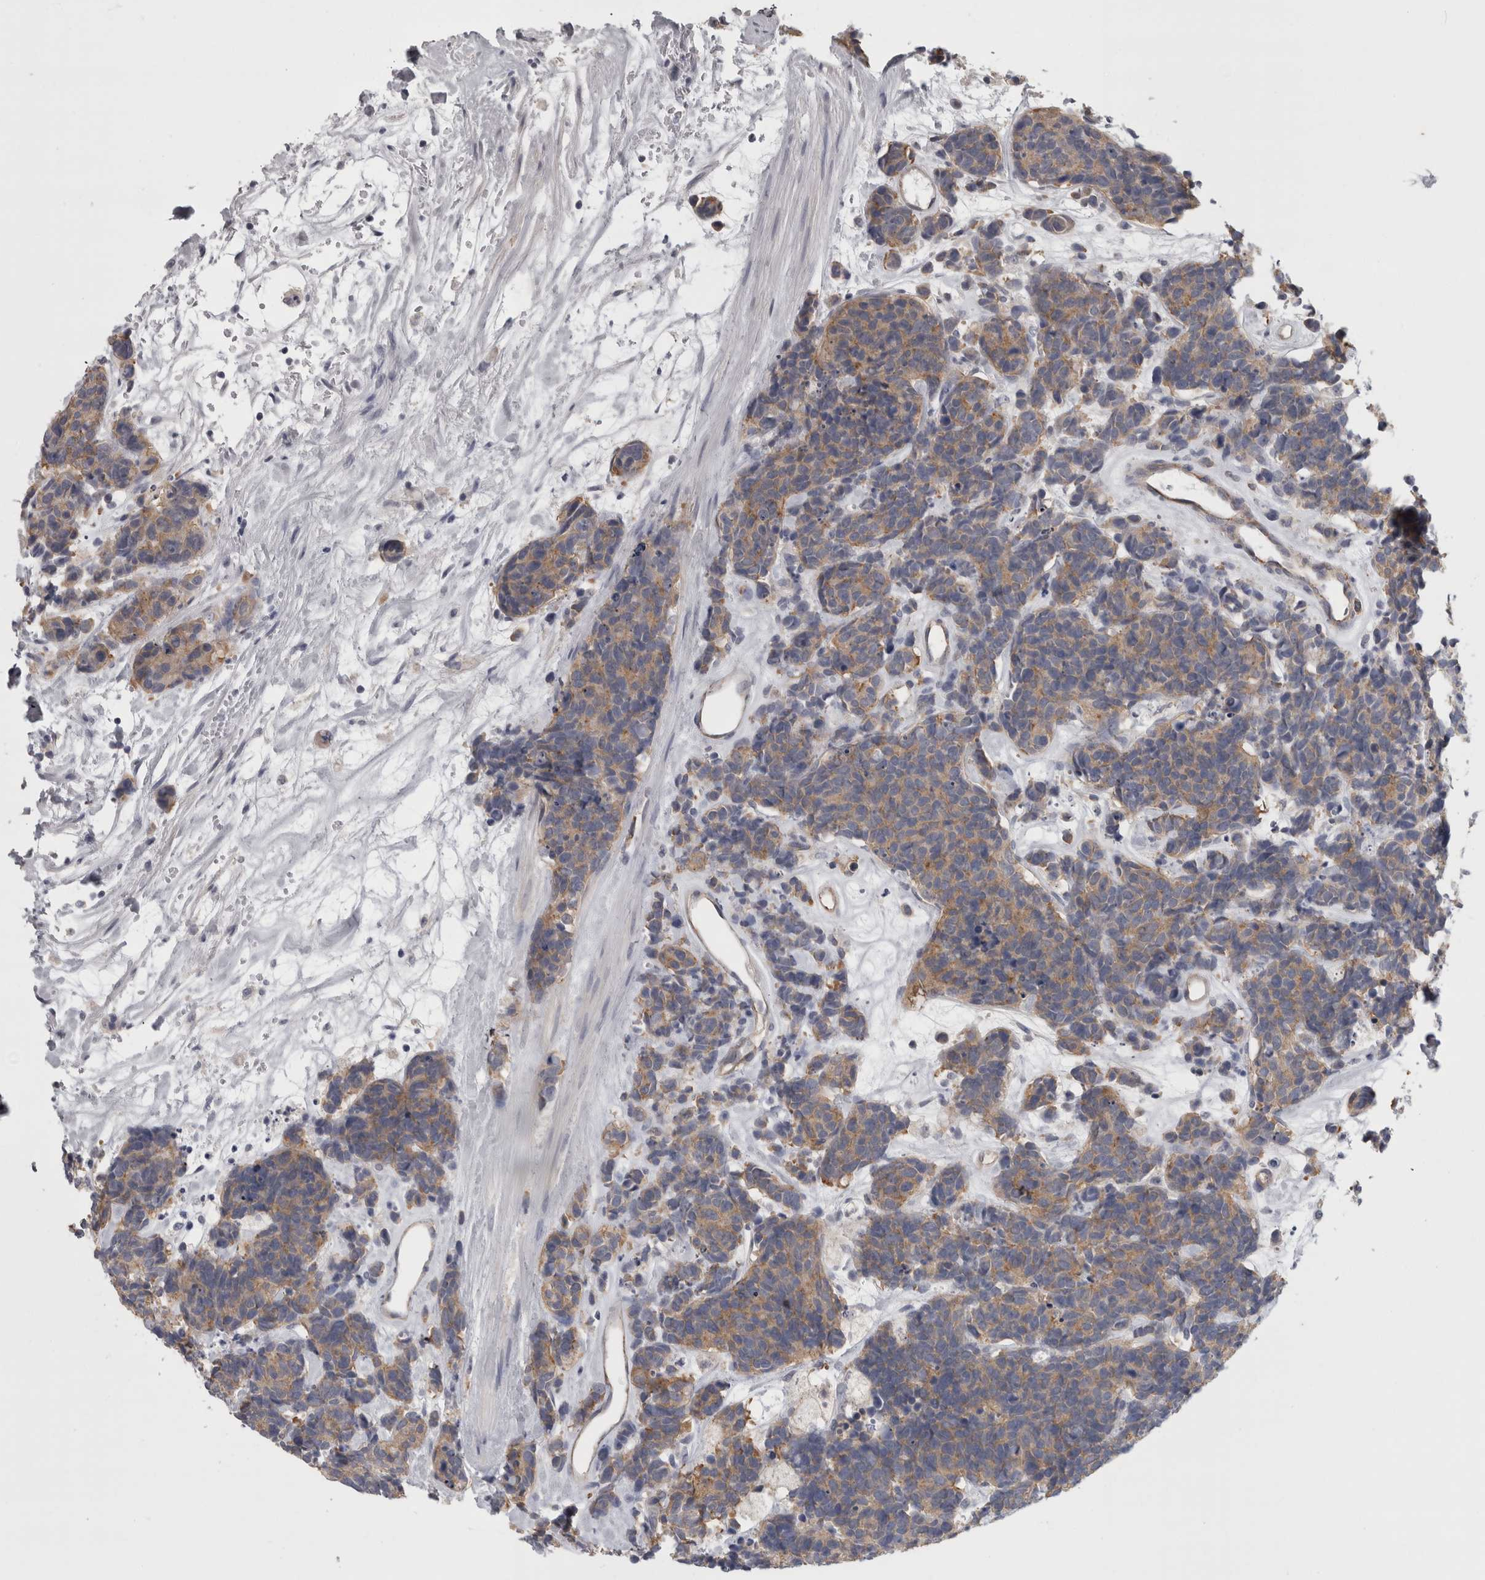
{"staining": {"intensity": "moderate", "quantity": ">75%", "location": "cytoplasmic/membranous"}, "tissue": "carcinoid", "cell_type": "Tumor cells", "image_type": "cancer", "snomed": [{"axis": "morphology", "description": "Carcinoma, NOS"}, {"axis": "morphology", "description": "Carcinoid, malignant, NOS"}, {"axis": "topography", "description": "Urinary bladder"}], "caption": "Tumor cells exhibit medium levels of moderate cytoplasmic/membranous expression in approximately >75% of cells in carcinoma.", "gene": "LYZL6", "patient": {"sex": "male", "age": 57}}